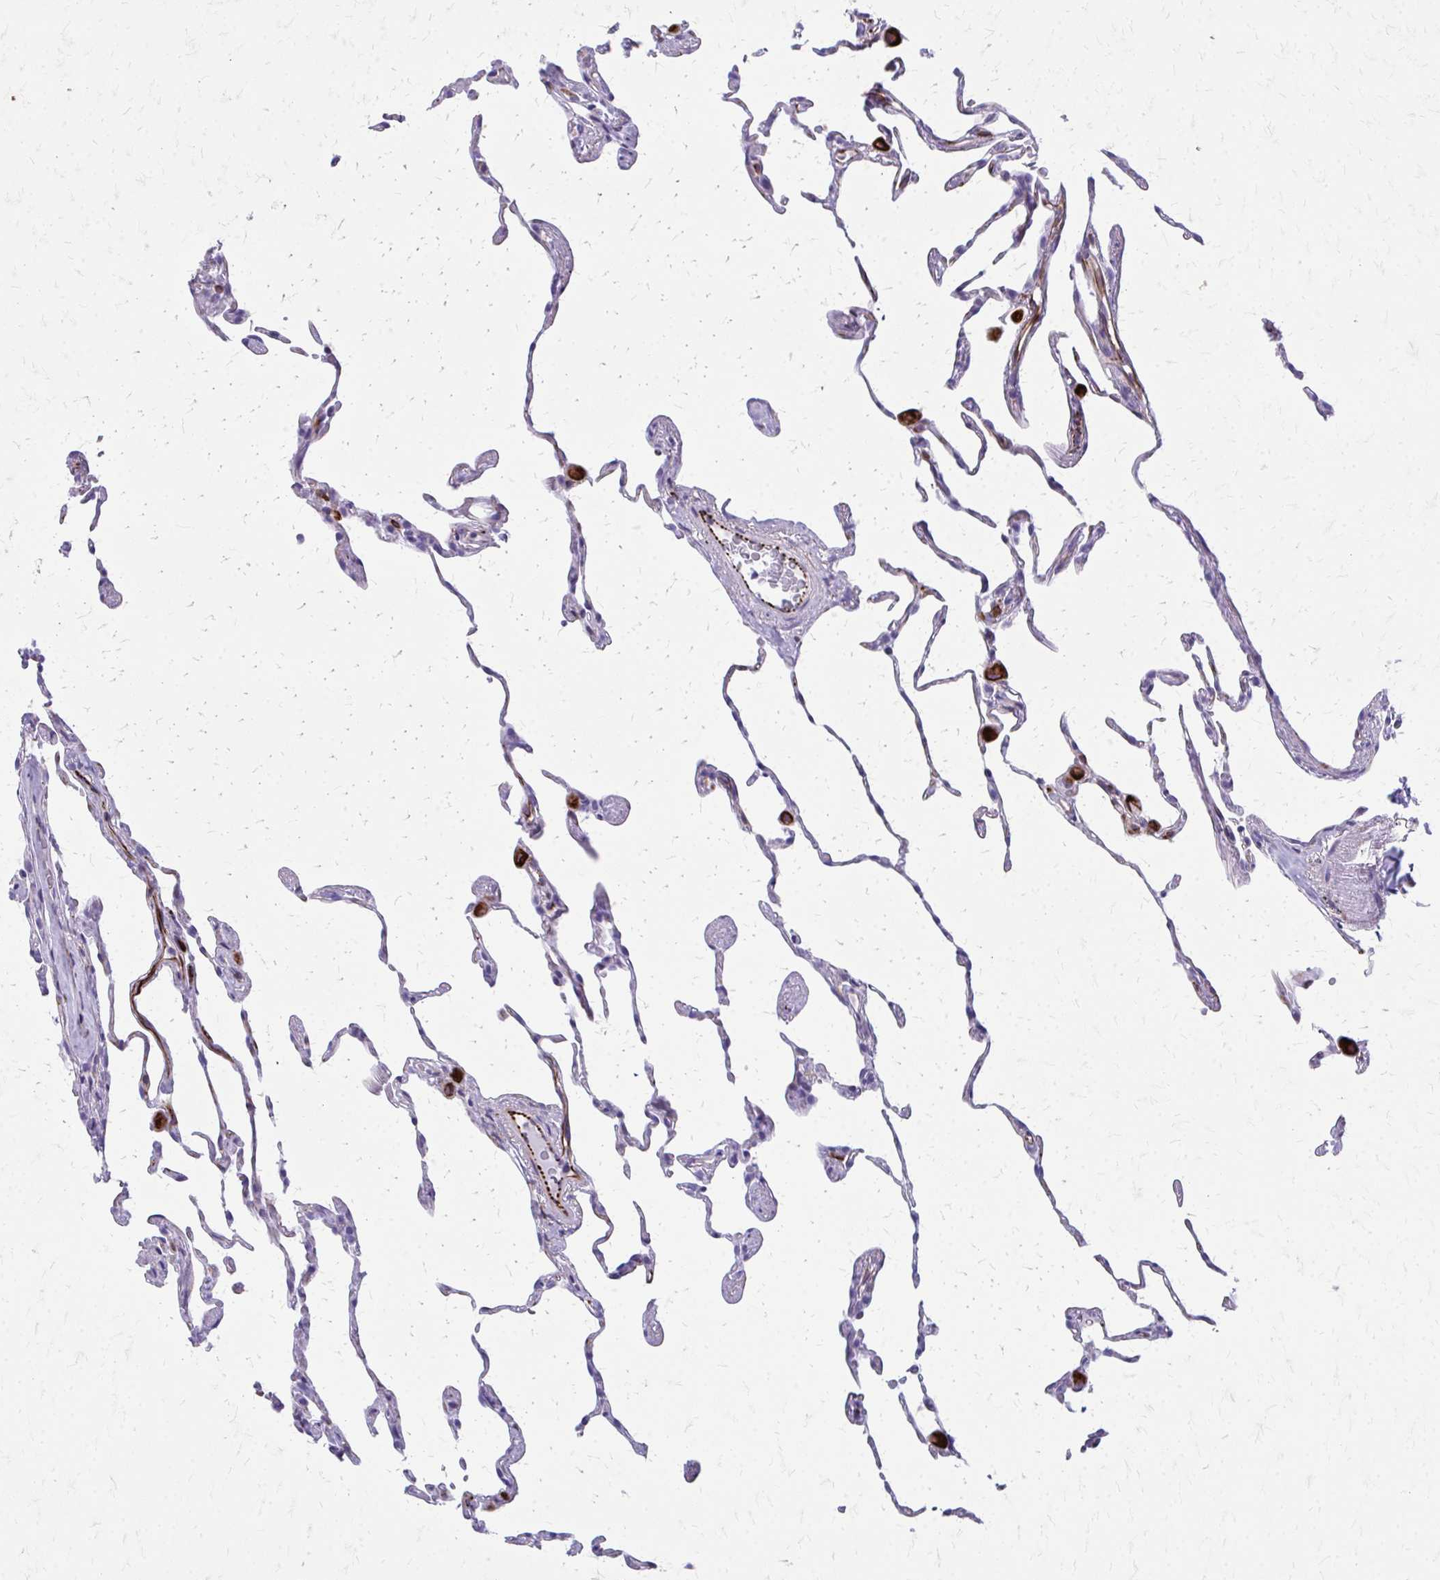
{"staining": {"intensity": "negative", "quantity": "none", "location": "none"}, "tissue": "lung", "cell_type": "Alveolar cells", "image_type": "normal", "snomed": [{"axis": "morphology", "description": "Normal tissue, NOS"}, {"axis": "topography", "description": "Lung"}], "caption": "IHC histopathology image of normal lung: human lung stained with DAB (3,3'-diaminobenzidine) shows no significant protein positivity in alveolar cells.", "gene": "TRIM6", "patient": {"sex": "female", "age": 57}}